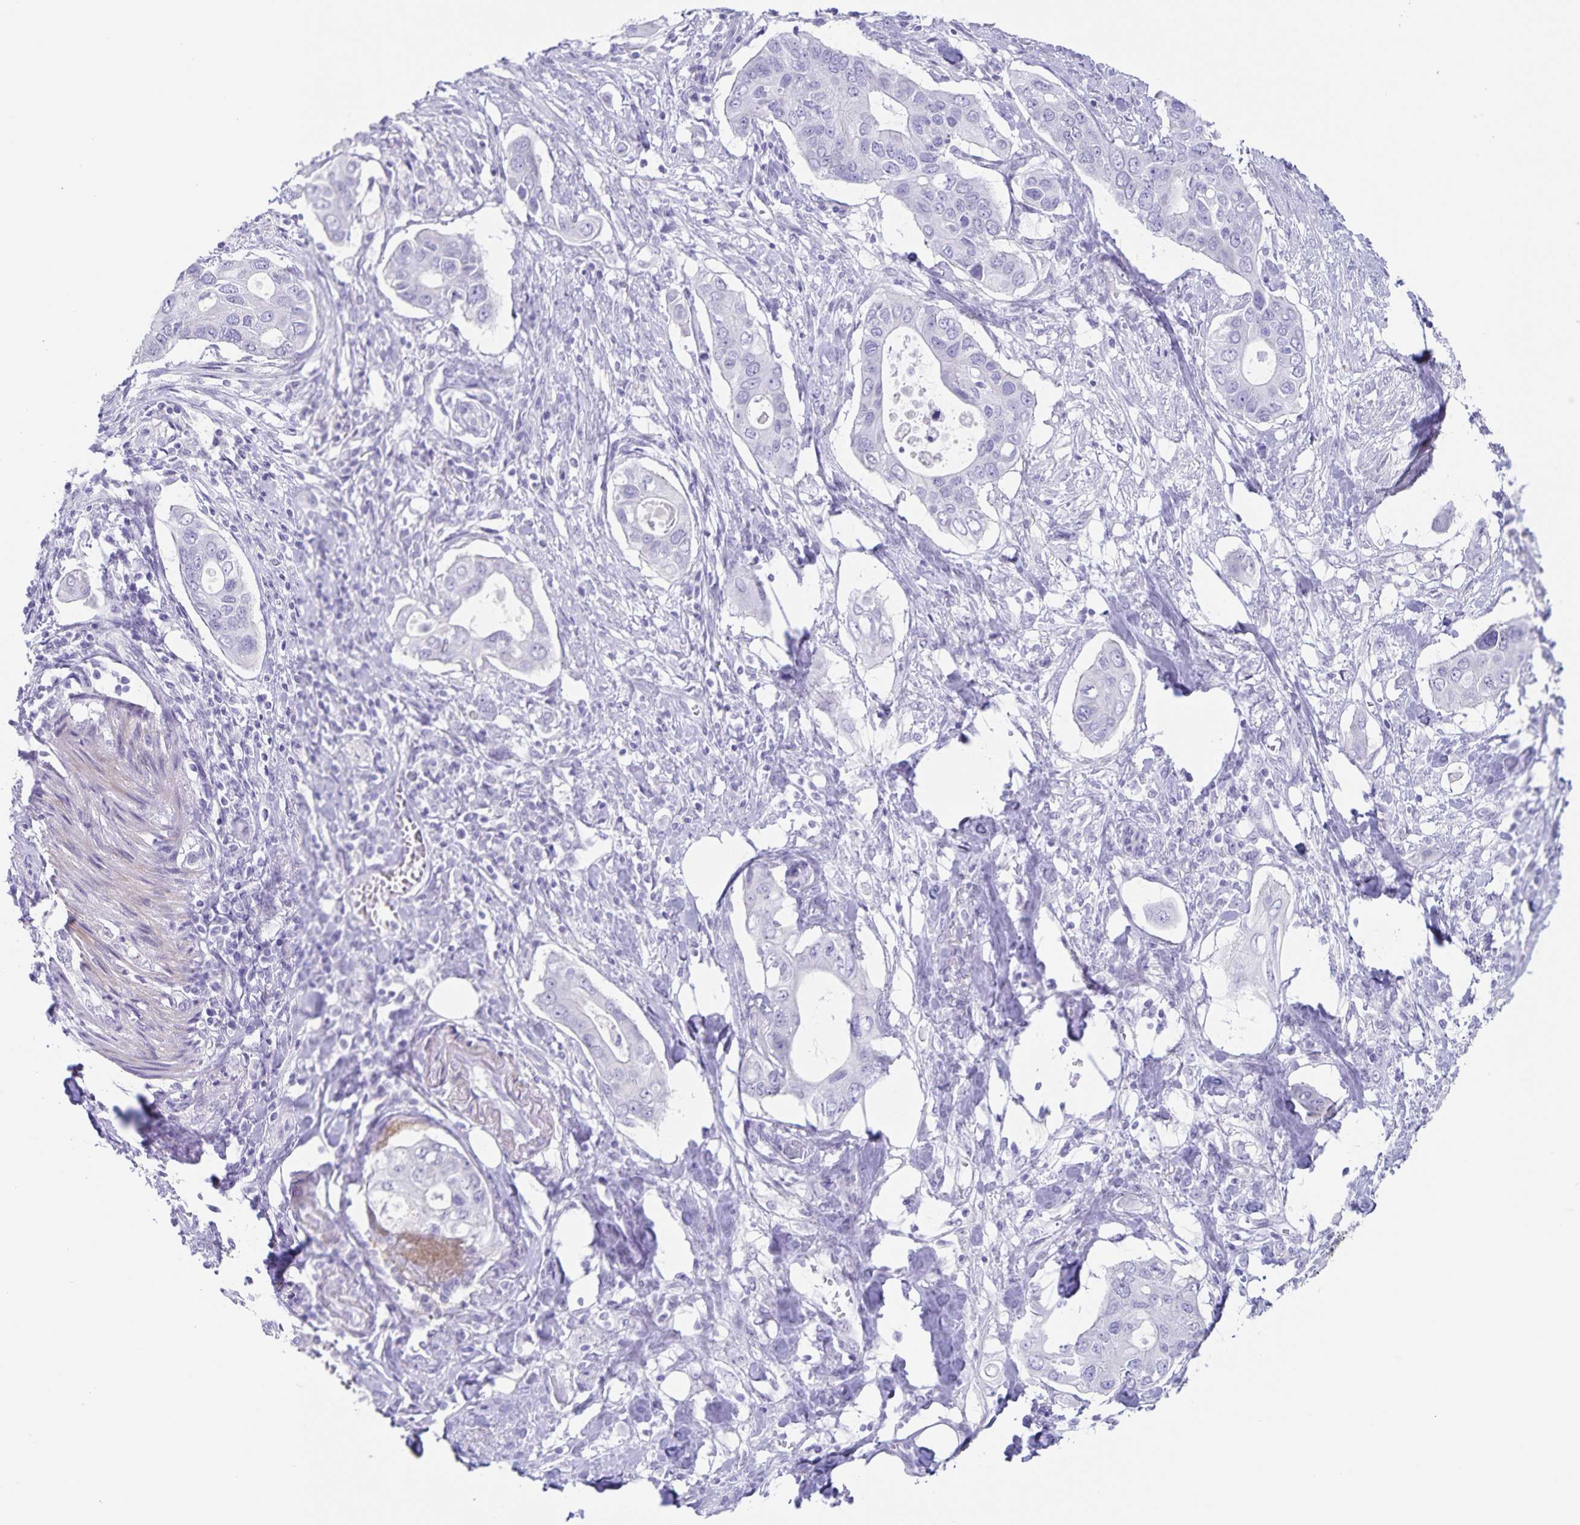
{"staining": {"intensity": "negative", "quantity": "none", "location": "none"}, "tissue": "pancreatic cancer", "cell_type": "Tumor cells", "image_type": "cancer", "snomed": [{"axis": "morphology", "description": "Adenocarcinoma, NOS"}, {"axis": "topography", "description": "Pancreas"}], "caption": "The IHC histopathology image has no significant staining in tumor cells of pancreatic cancer tissue.", "gene": "C11orf42", "patient": {"sex": "female", "age": 63}}